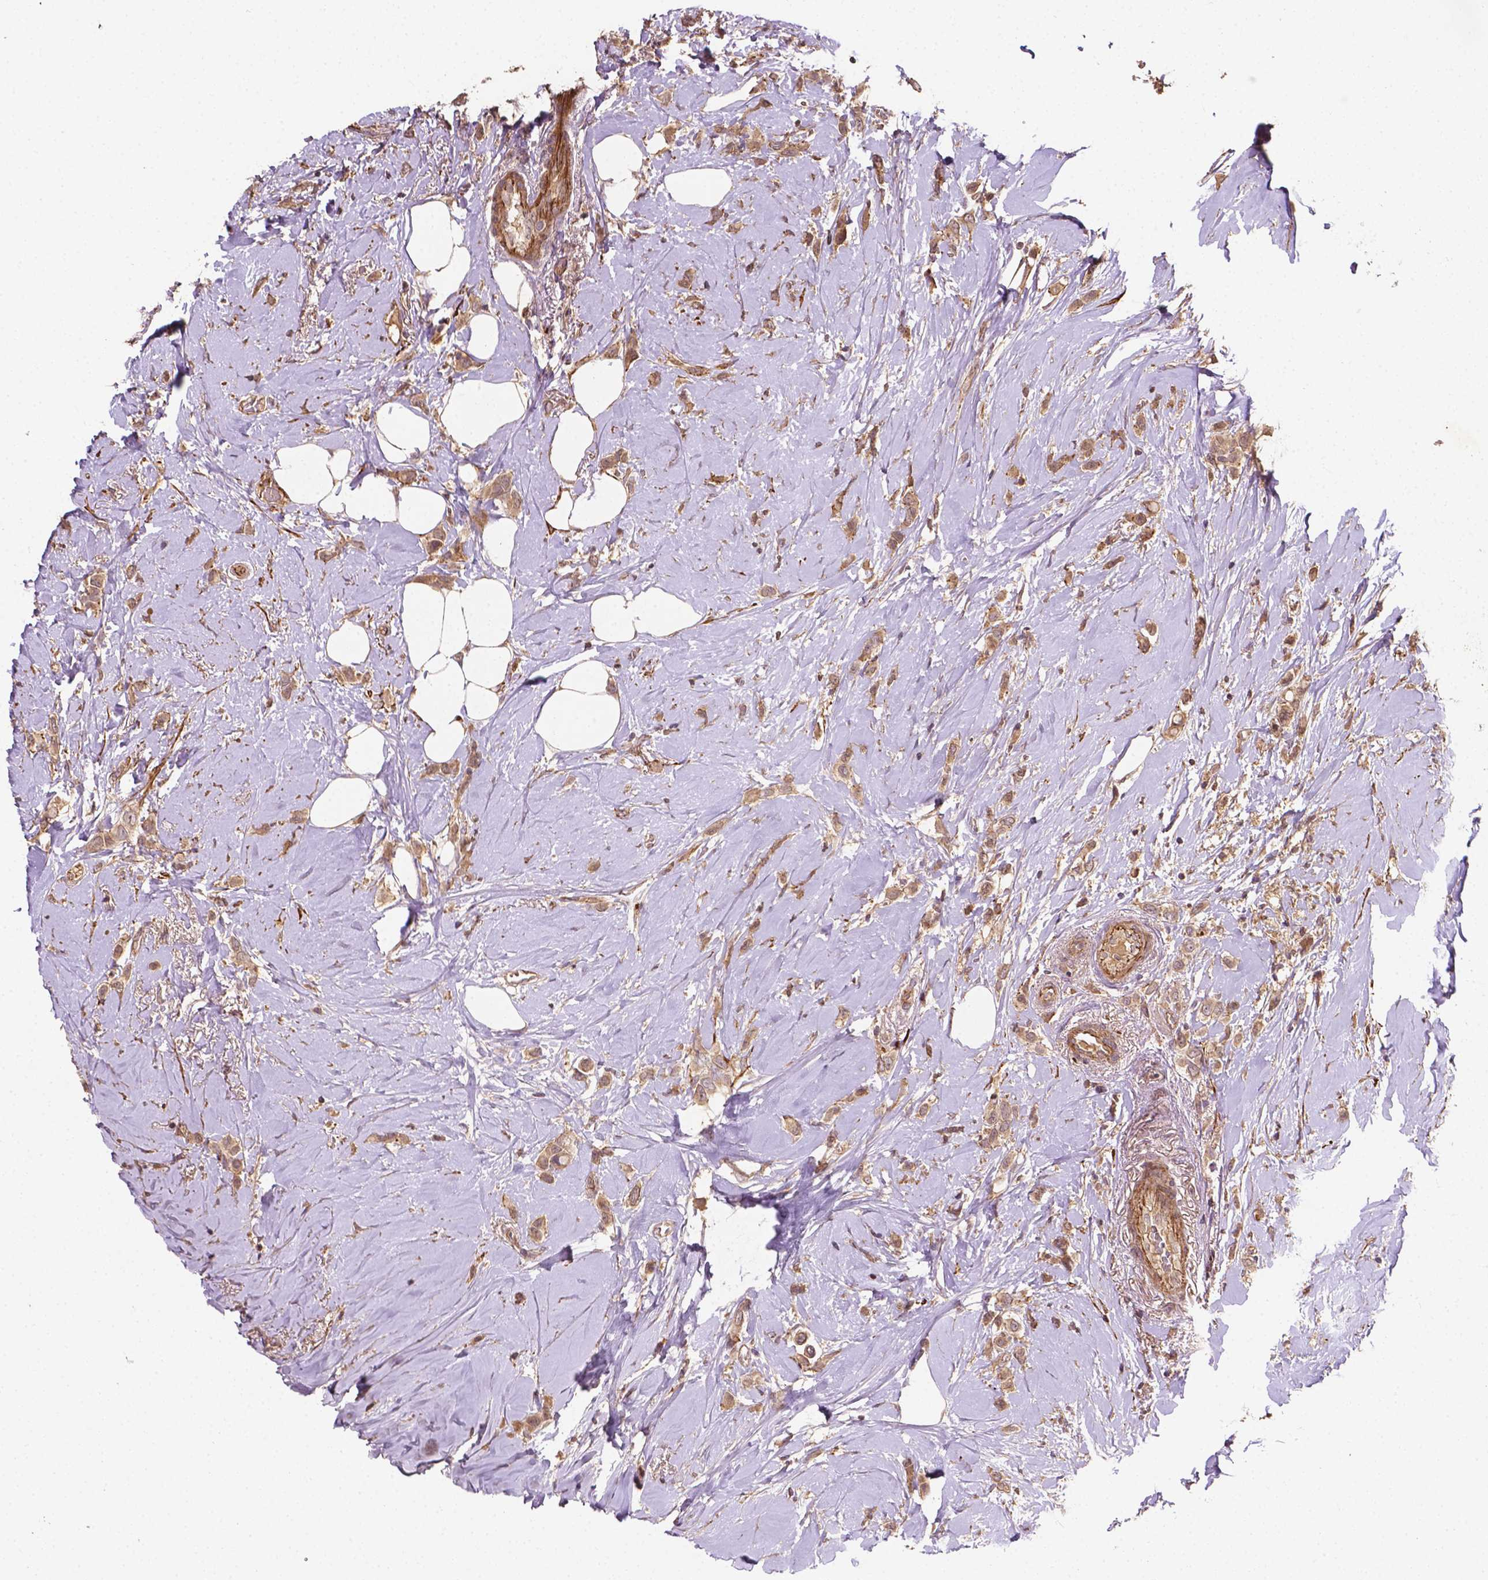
{"staining": {"intensity": "moderate", "quantity": ">75%", "location": "cytoplasmic/membranous"}, "tissue": "breast cancer", "cell_type": "Tumor cells", "image_type": "cancer", "snomed": [{"axis": "morphology", "description": "Lobular carcinoma"}, {"axis": "topography", "description": "Breast"}], "caption": "Breast cancer (lobular carcinoma) tissue exhibits moderate cytoplasmic/membranous positivity in about >75% of tumor cells, visualized by immunohistochemistry.", "gene": "ZMYND19", "patient": {"sex": "female", "age": 66}}